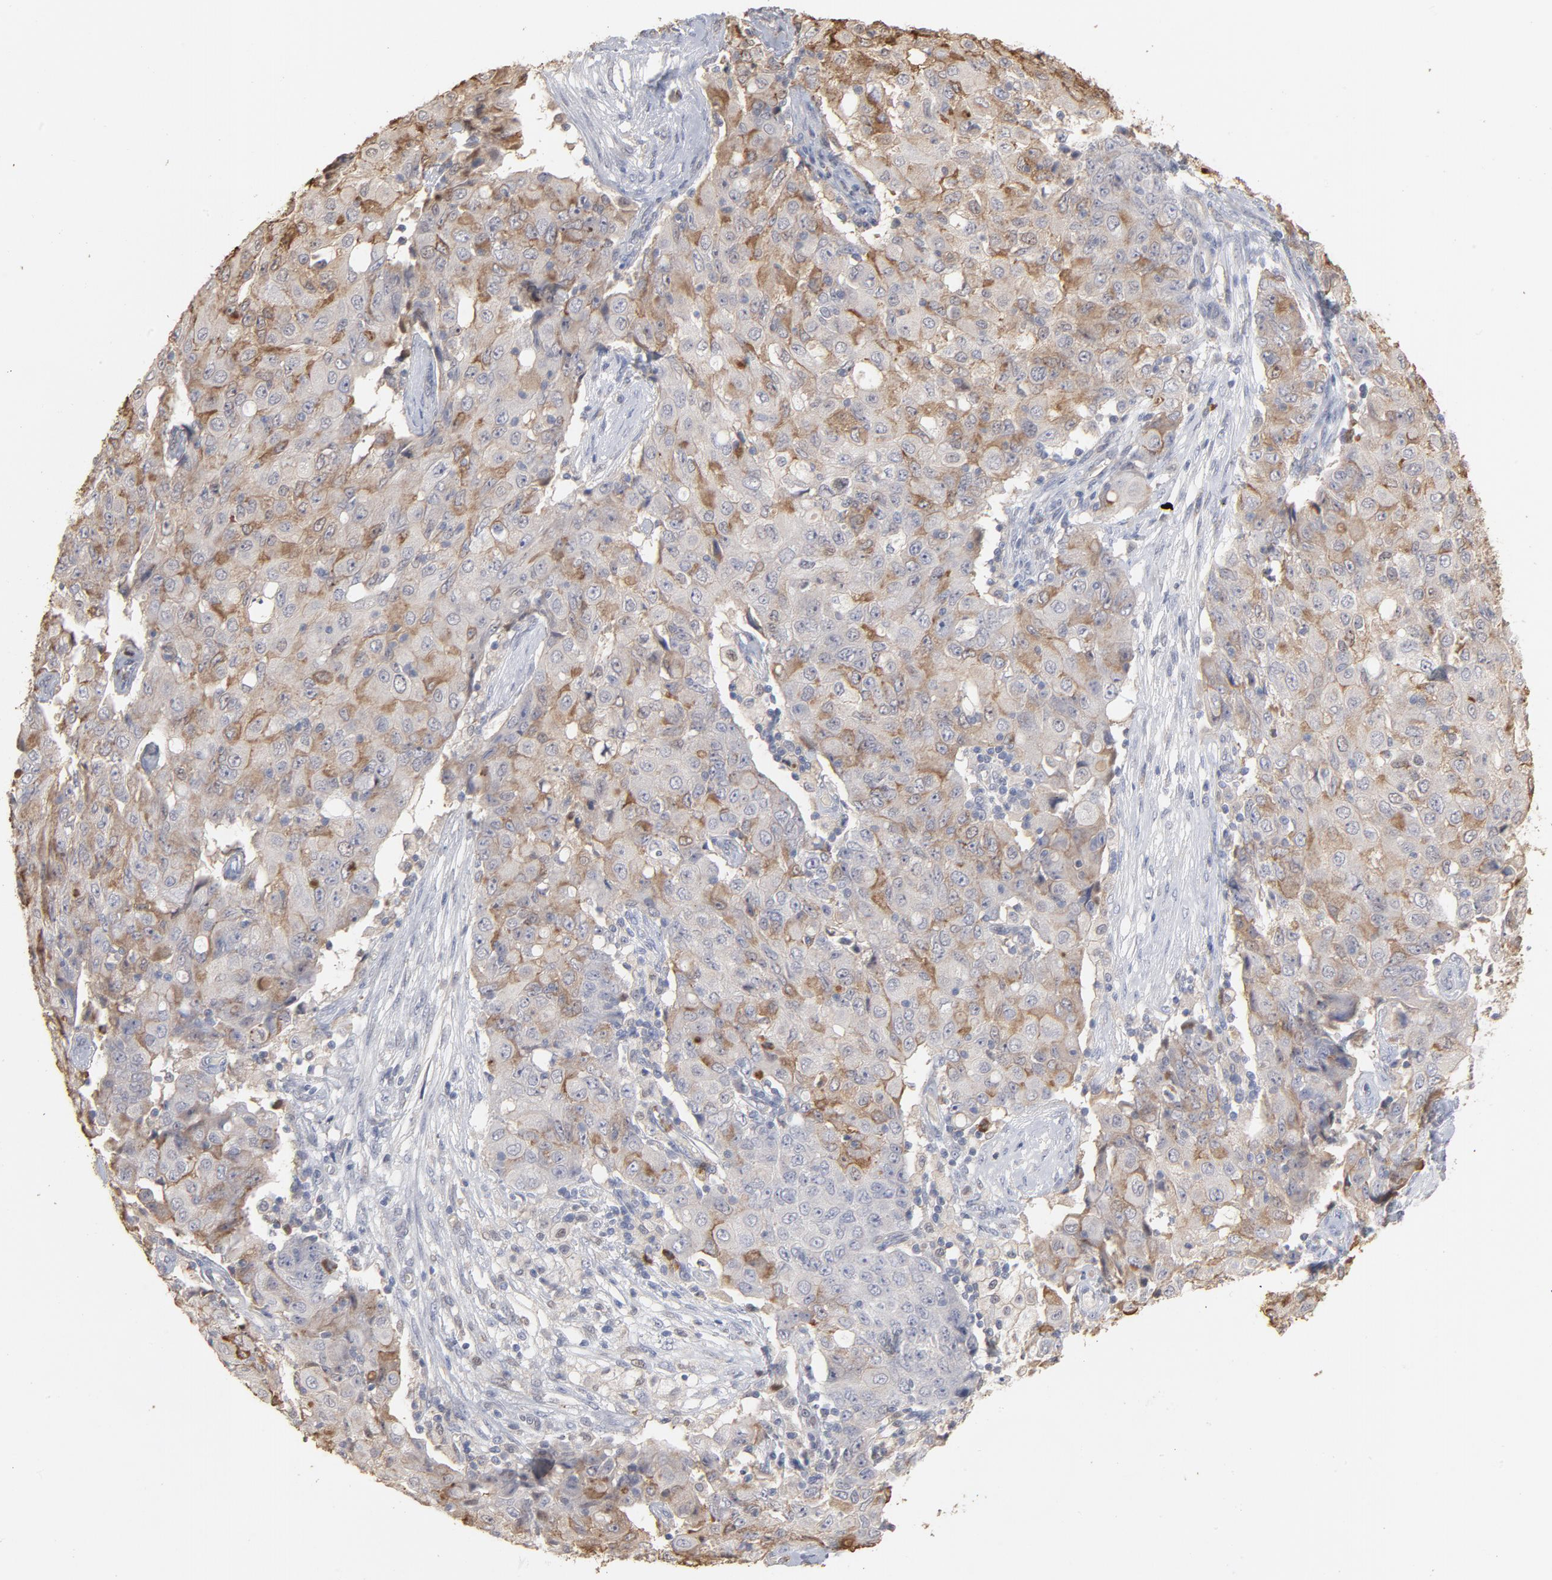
{"staining": {"intensity": "moderate", "quantity": "25%-75%", "location": "cytoplasmic/membranous"}, "tissue": "ovarian cancer", "cell_type": "Tumor cells", "image_type": "cancer", "snomed": [{"axis": "morphology", "description": "Carcinoma, endometroid"}, {"axis": "topography", "description": "Ovary"}], "caption": "Ovarian cancer stained with immunohistochemistry reveals moderate cytoplasmic/membranous expression in about 25%-75% of tumor cells. The staining was performed using DAB (3,3'-diaminobenzidine), with brown indicating positive protein expression. Nuclei are stained blue with hematoxylin.", "gene": "PNMA1", "patient": {"sex": "female", "age": 42}}